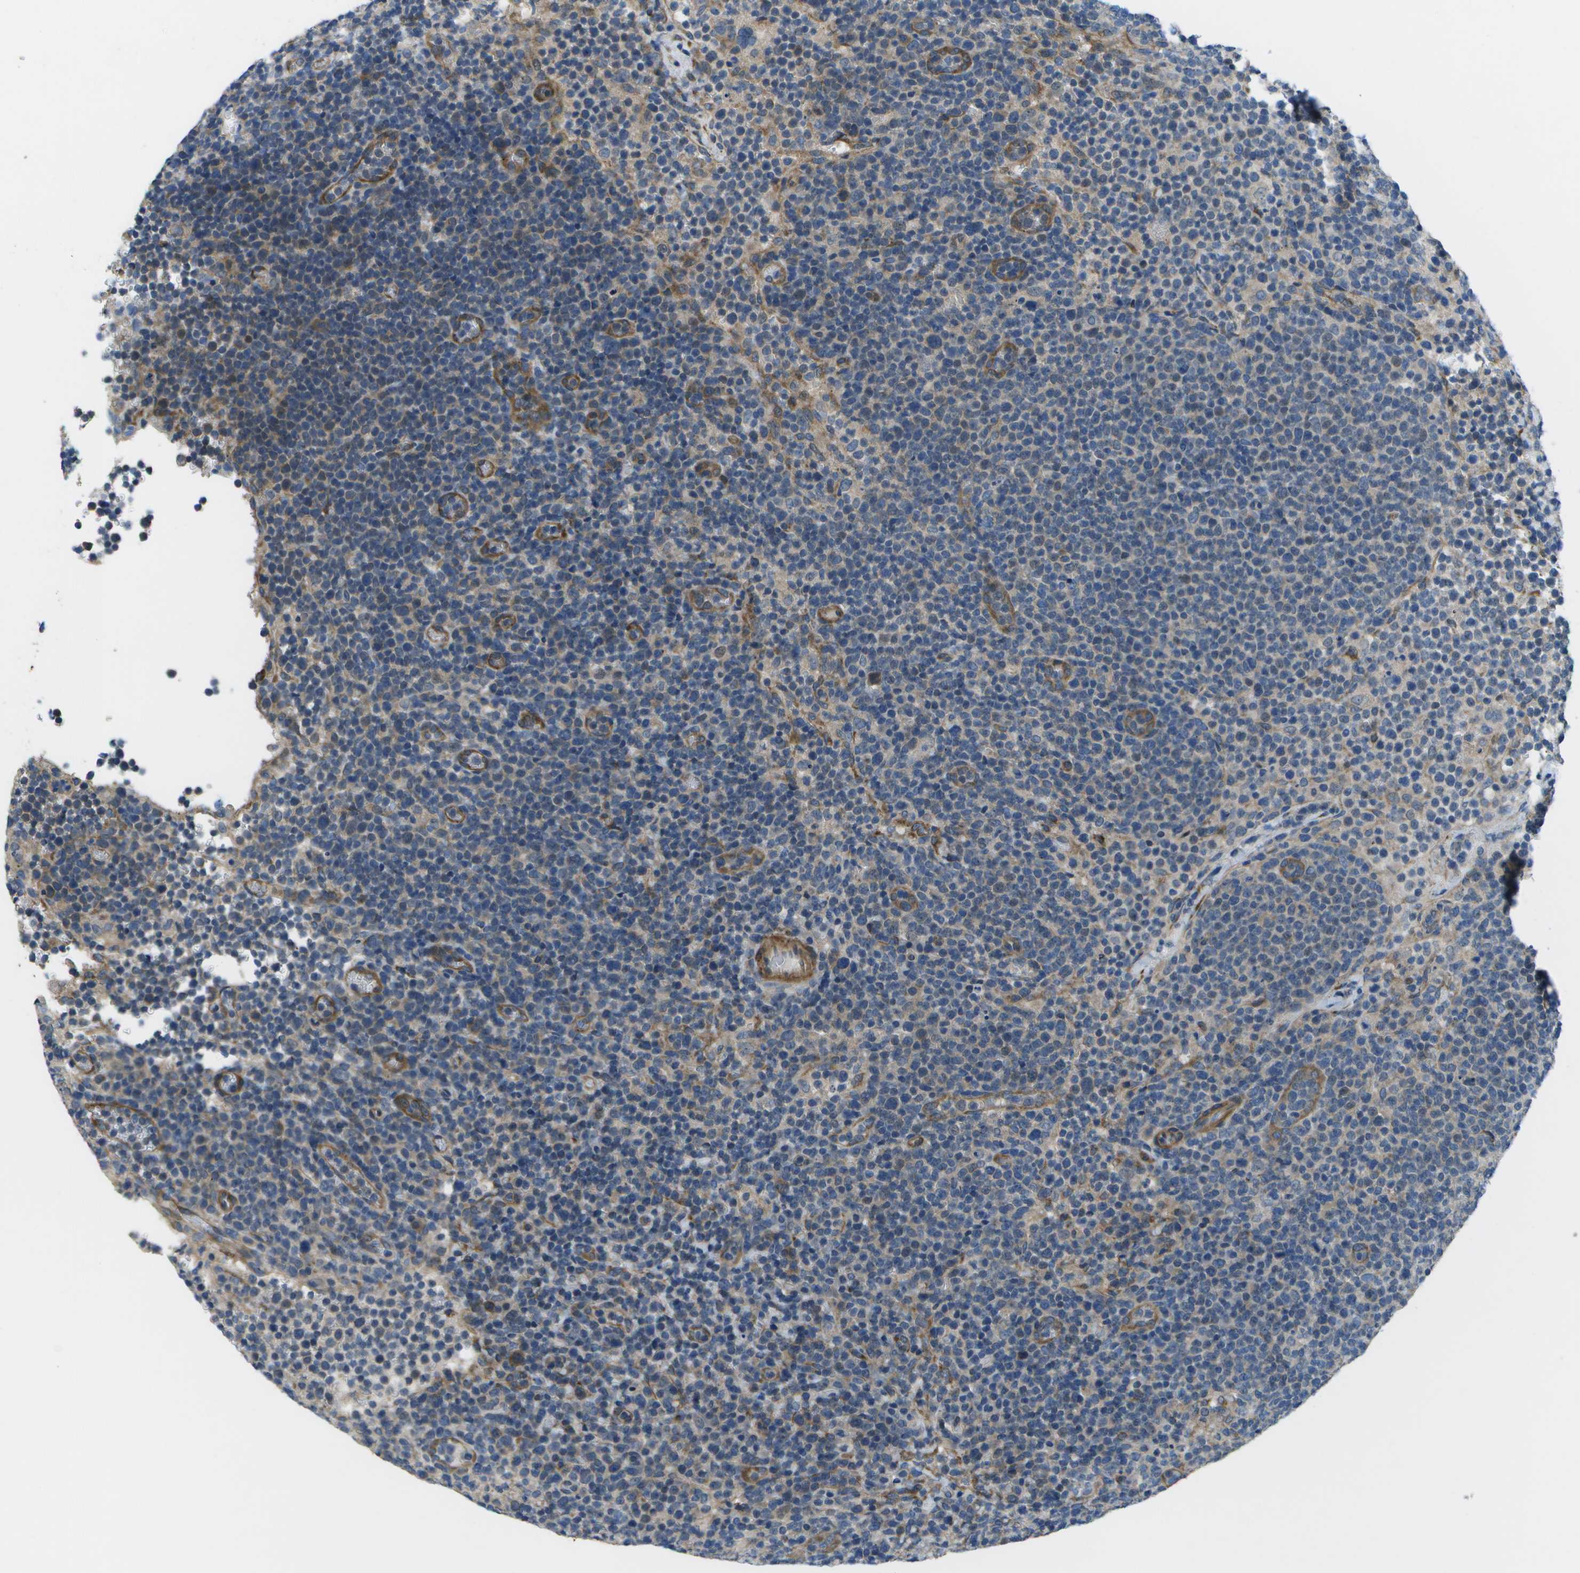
{"staining": {"intensity": "weak", "quantity": "<25%", "location": "cytoplasmic/membranous"}, "tissue": "lymphoma", "cell_type": "Tumor cells", "image_type": "cancer", "snomed": [{"axis": "morphology", "description": "Malignant lymphoma, non-Hodgkin's type, High grade"}, {"axis": "topography", "description": "Lymph node"}], "caption": "A micrograph of high-grade malignant lymphoma, non-Hodgkin's type stained for a protein reveals no brown staining in tumor cells. (DAB (3,3'-diaminobenzidine) IHC, high magnification).", "gene": "P3H1", "patient": {"sex": "male", "age": 61}}